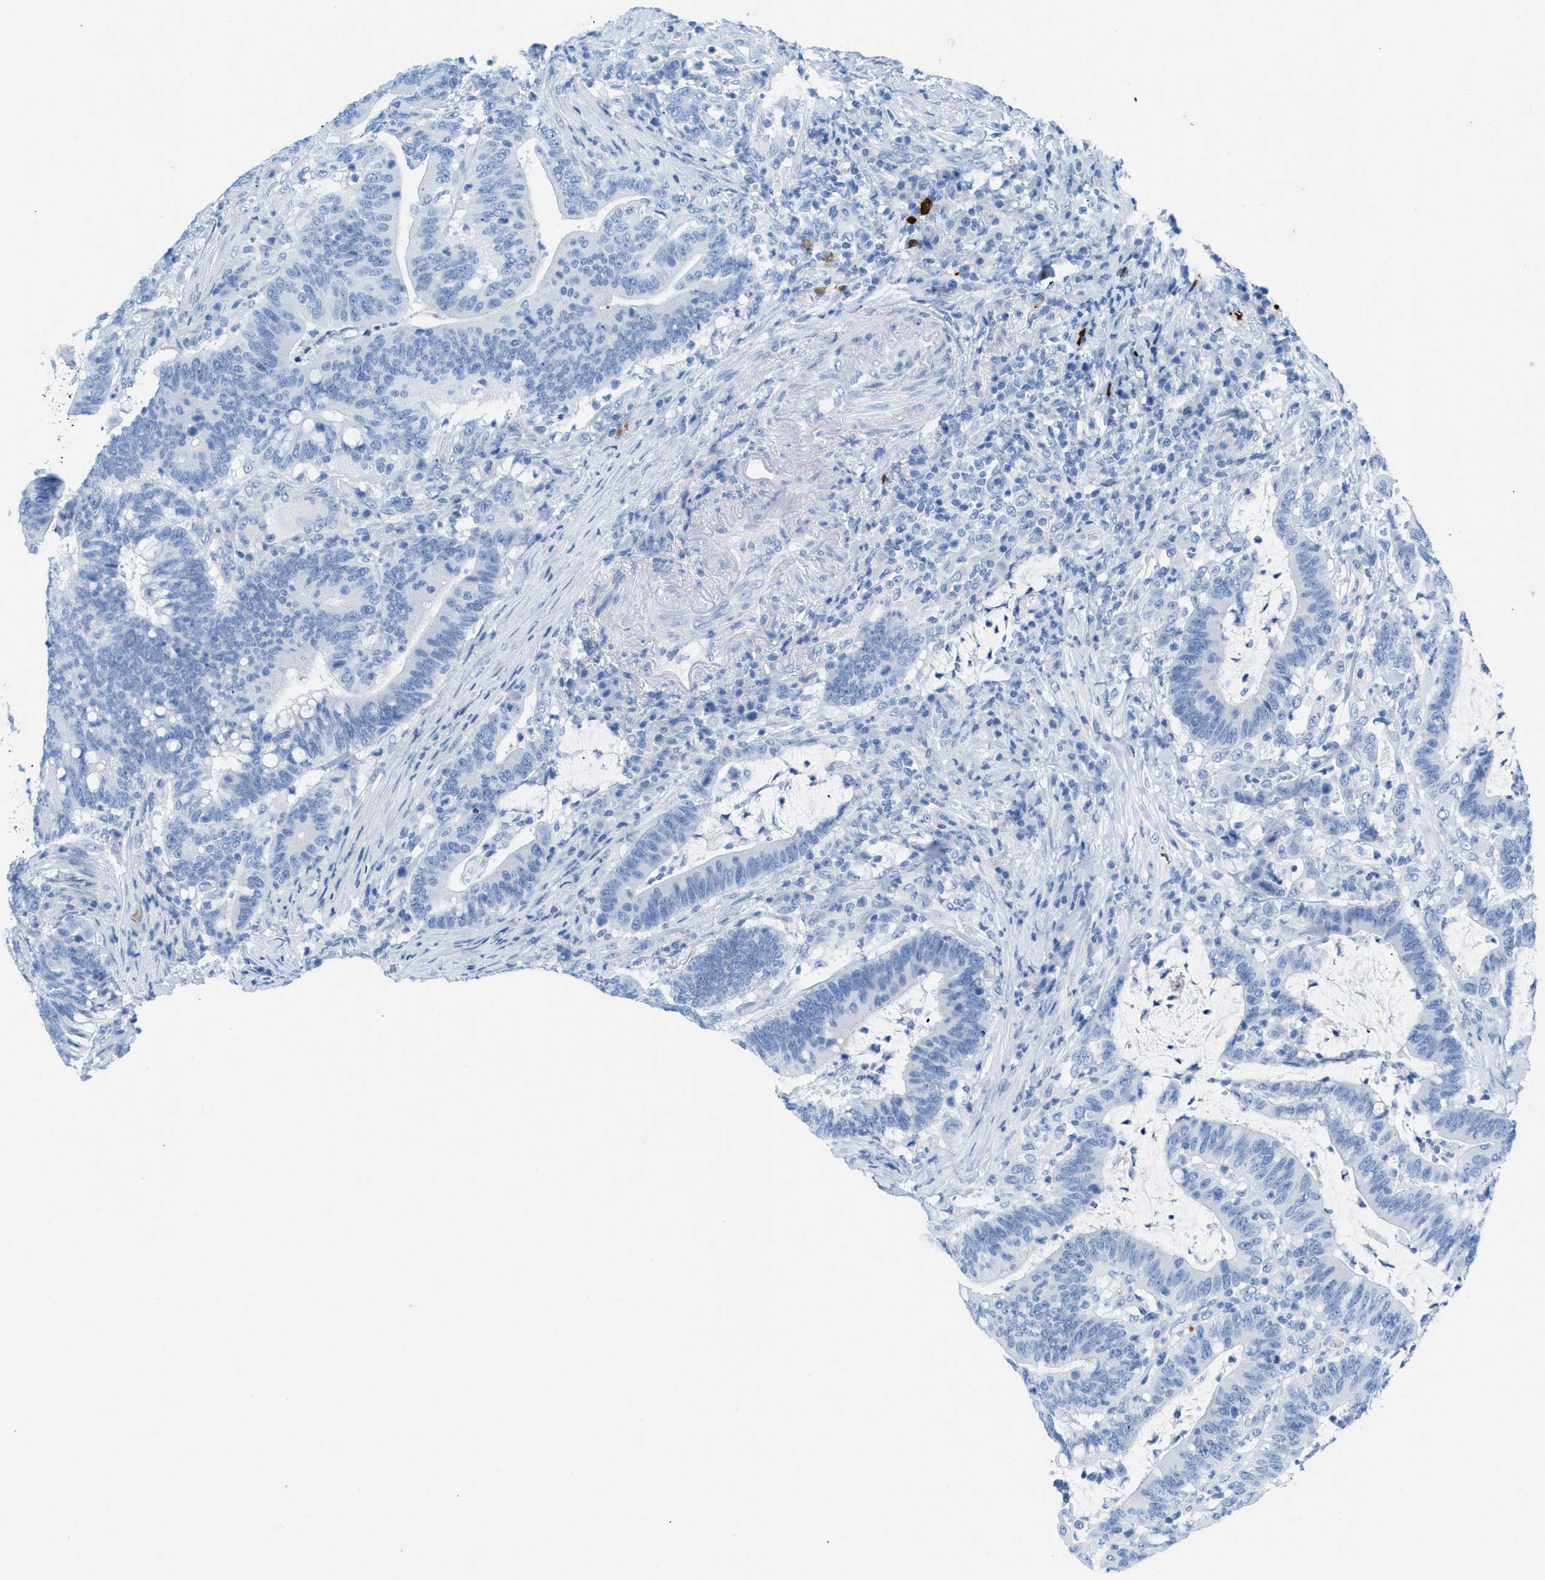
{"staining": {"intensity": "negative", "quantity": "none", "location": "none"}, "tissue": "colorectal cancer", "cell_type": "Tumor cells", "image_type": "cancer", "snomed": [{"axis": "morphology", "description": "Normal tissue, NOS"}, {"axis": "morphology", "description": "Adenocarcinoma, NOS"}, {"axis": "topography", "description": "Colon"}], "caption": "An IHC photomicrograph of colorectal cancer (adenocarcinoma) is shown. There is no staining in tumor cells of colorectal cancer (adenocarcinoma). The staining is performed using DAB (3,3'-diaminobenzidine) brown chromogen with nuclei counter-stained in using hematoxylin.", "gene": "TCL1A", "patient": {"sex": "female", "age": 66}}